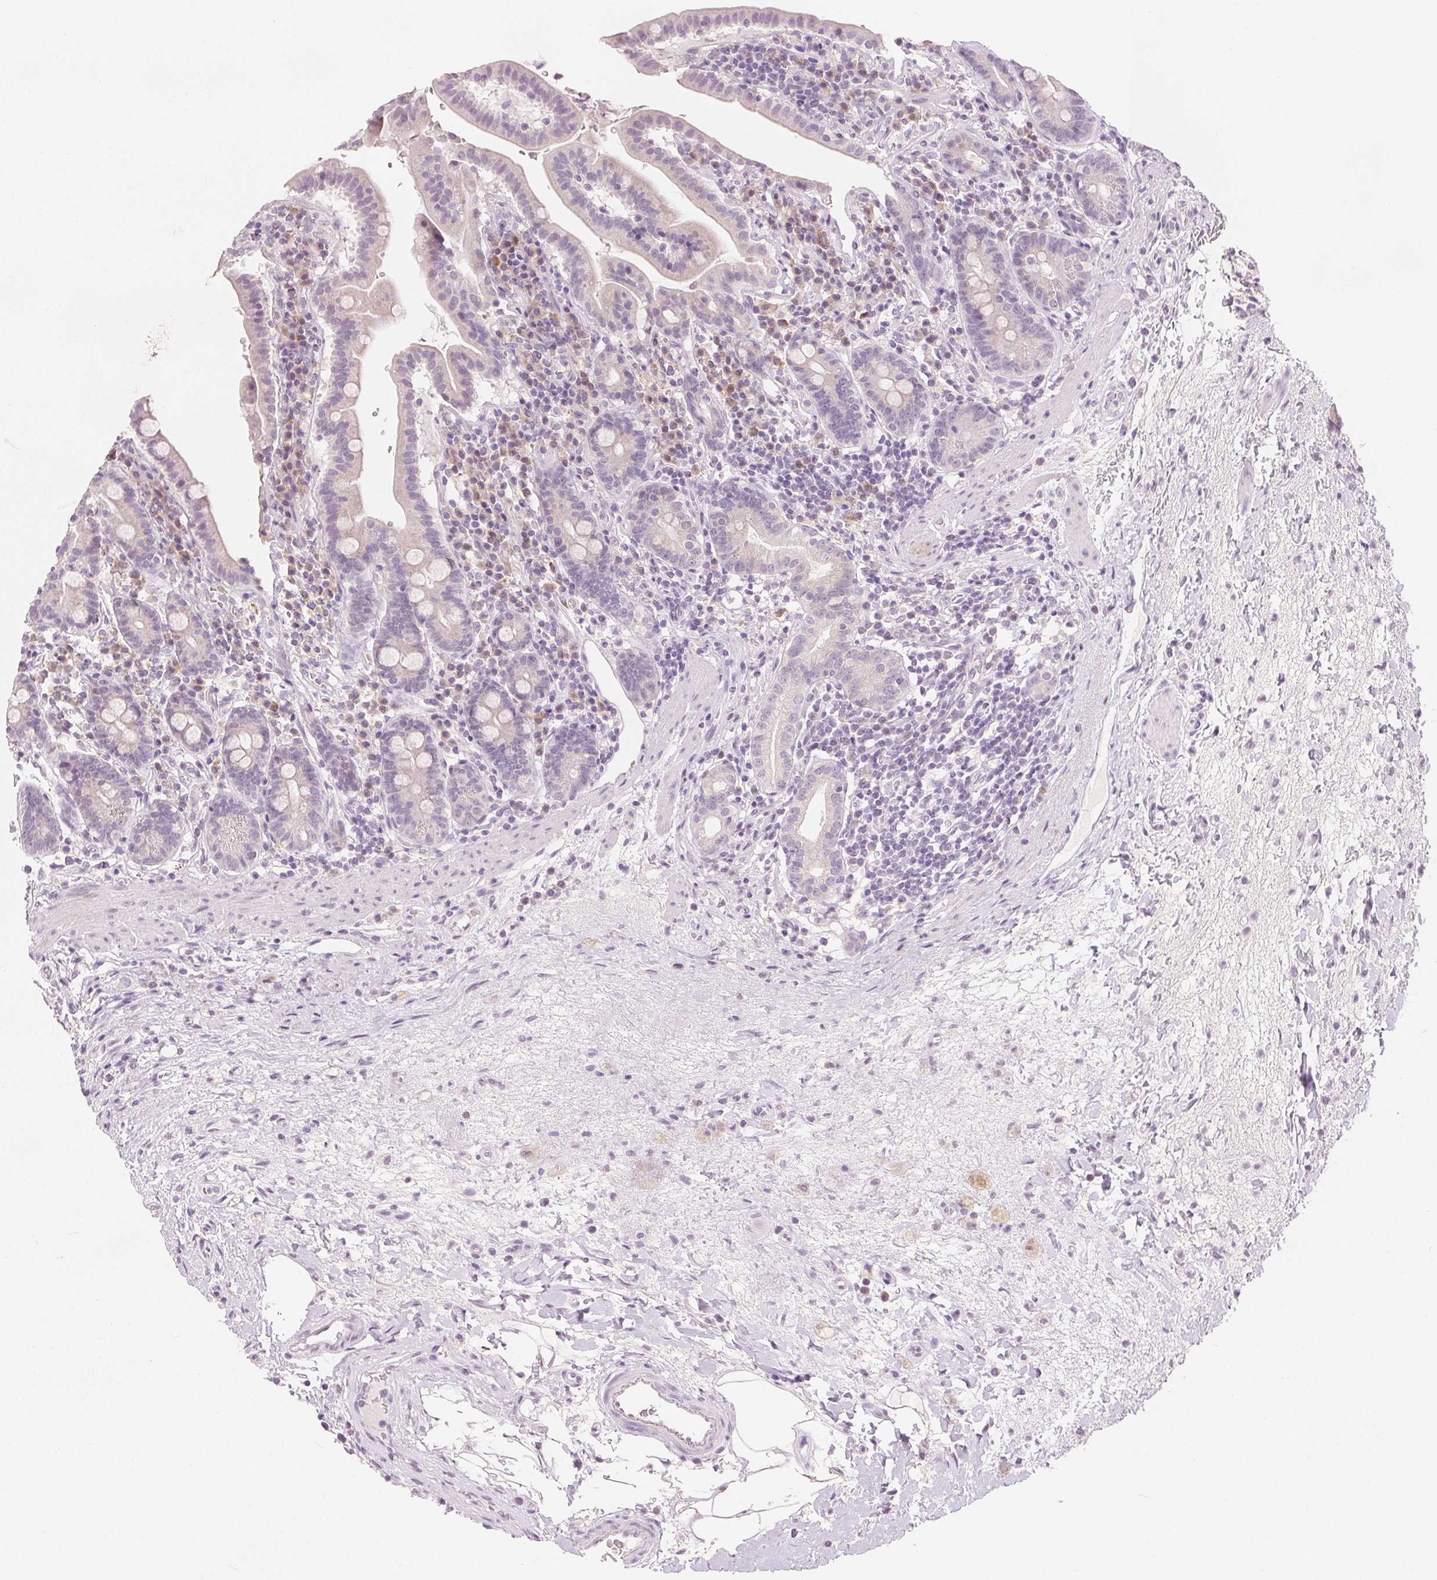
{"staining": {"intensity": "negative", "quantity": "none", "location": "none"}, "tissue": "small intestine", "cell_type": "Glandular cells", "image_type": "normal", "snomed": [{"axis": "morphology", "description": "Normal tissue, NOS"}, {"axis": "topography", "description": "Small intestine"}], "caption": "Micrograph shows no significant protein expression in glandular cells of benign small intestine. The staining is performed using DAB (3,3'-diaminobenzidine) brown chromogen with nuclei counter-stained in using hematoxylin.", "gene": "CA12", "patient": {"sex": "male", "age": 26}}